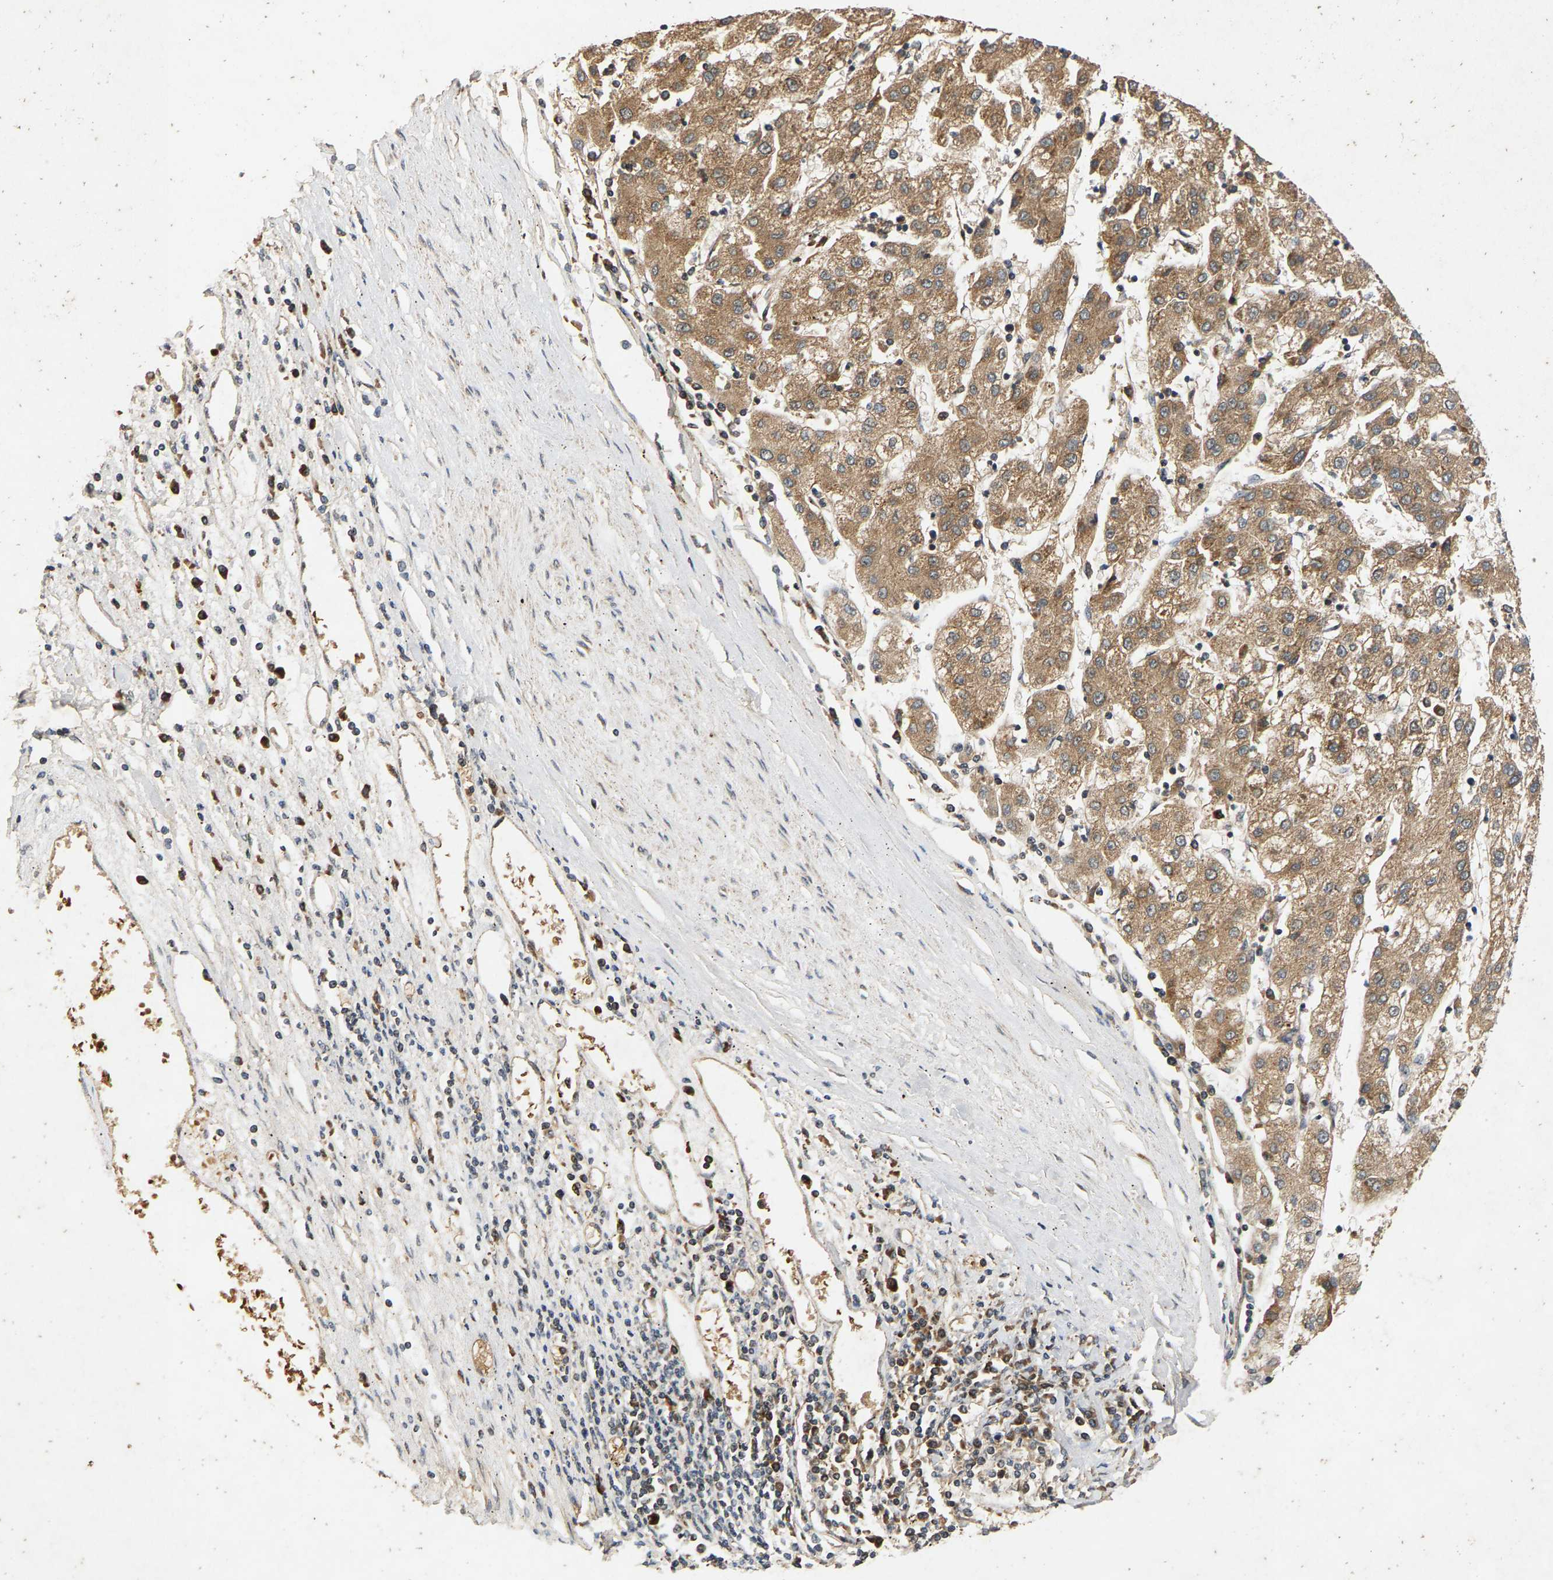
{"staining": {"intensity": "moderate", "quantity": ">75%", "location": "cytoplasmic/membranous"}, "tissue": "liver cancer", "cell_type": "Tumor cells", "image_type": "cancer", "snomed": [{"axis": "morphology", "description": "Carcinoma, Hepatocellular, NOS"}, {"axis": "topography", "description": "Liver"}], "caption": "IHC image of human liver hepatocellular carcinoma stained for a protein (brown), which exhibits medium levels of moderate cytoplasmic/membranous positivity in approximately >75% of tumor cells.", "gene": "CIDEC", "patient": {"sex": "male", "age": 72}}